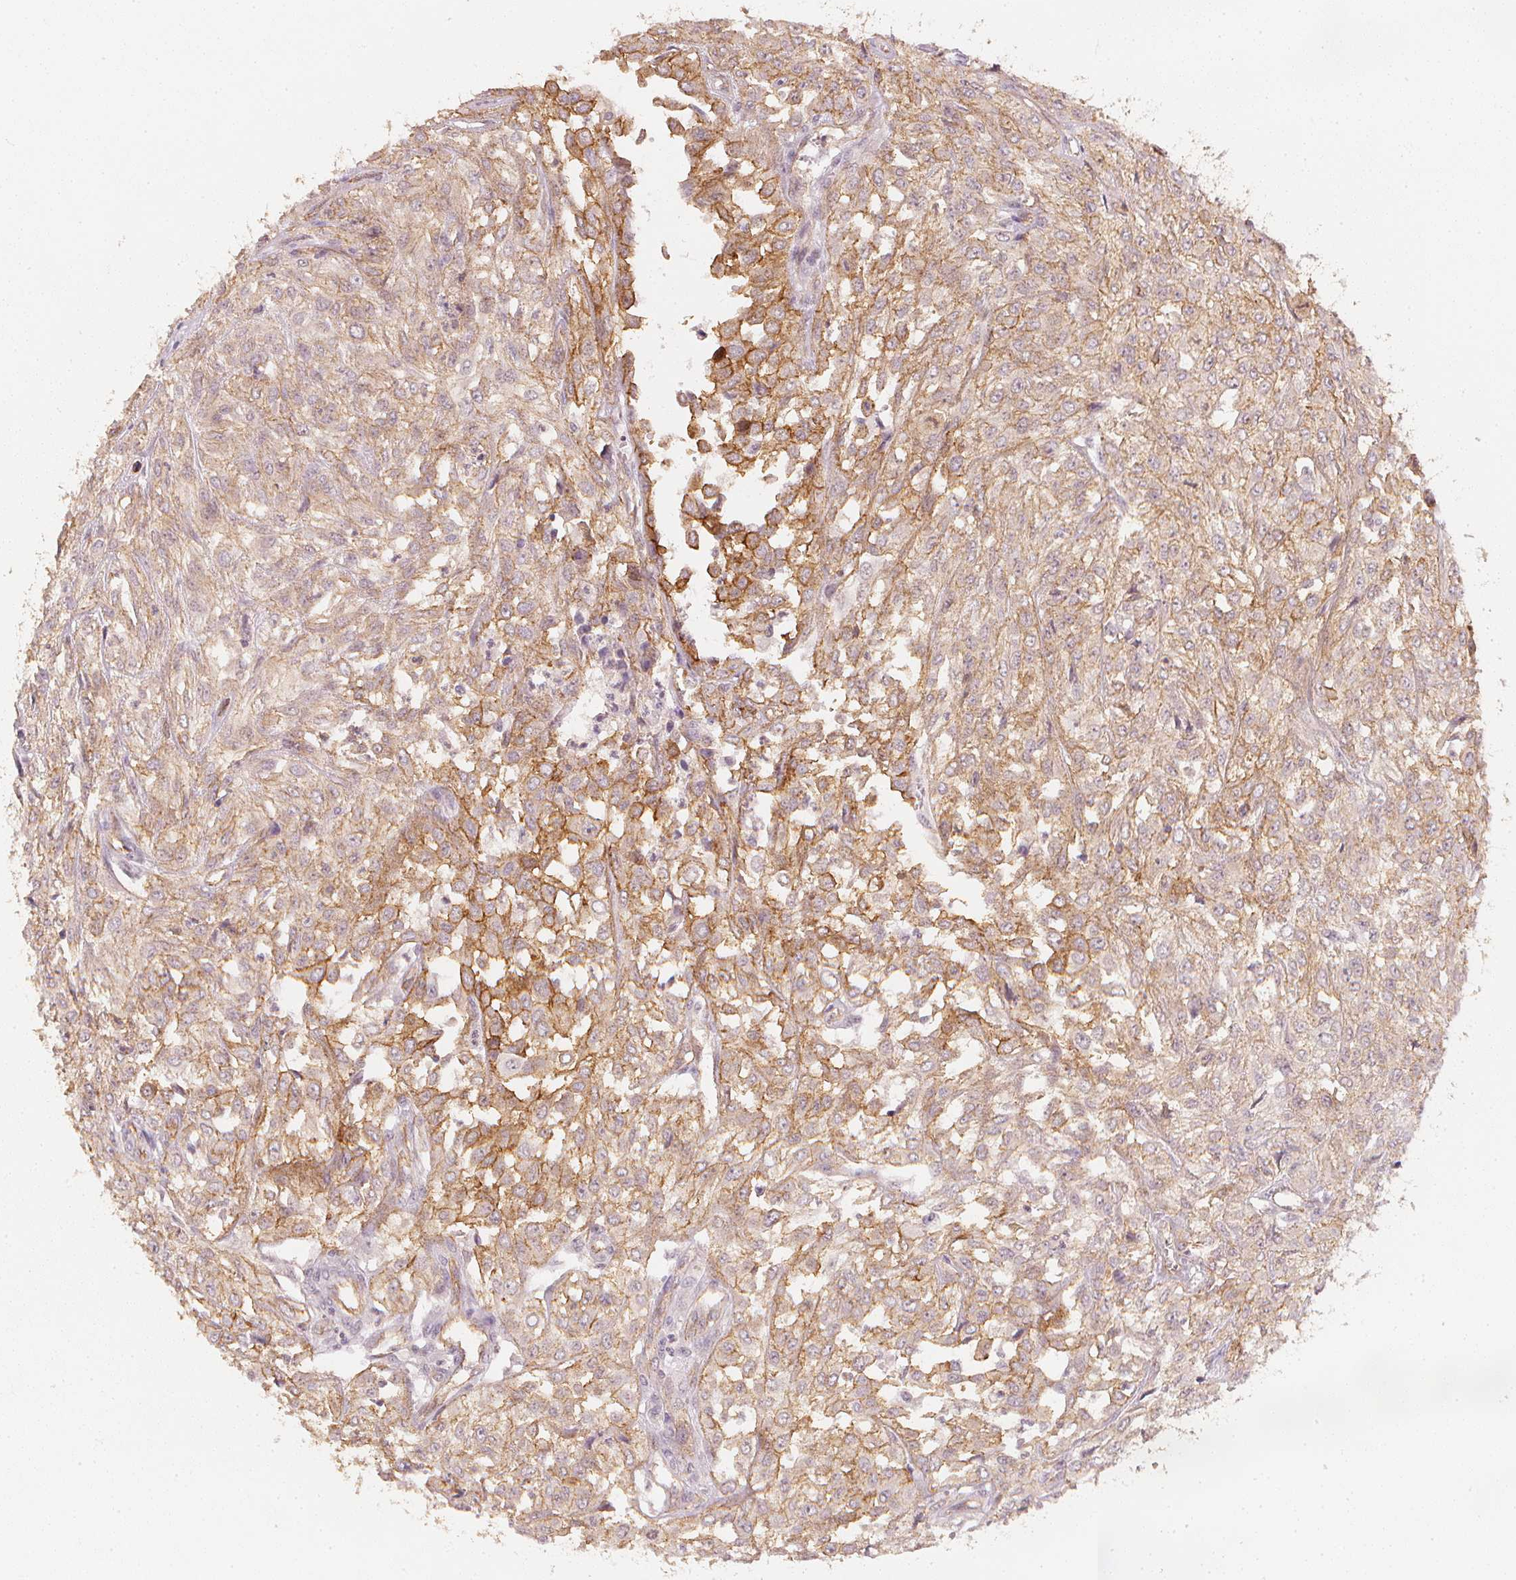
{"staining": {"intensity": "moderate", "quantity": ">75%", "location": "cytoplasmic/membranous"}, "tissue": "urothelial cancer", "cell_type": "Tumor cells", "image_type": "cancer", "snomed": [{"axis": "morphology", "description": "Urothelial carcinoma, High grade"}, {"axis": "topography", "description": "Urinary bladder"}], "caption": "Tumor cells display medium levels of moderate cytoplasmic/membranous expression in approximately >75% of cells in urothelial cancer.", "gene": "CIB1", "patient": {"sex": "male", "age": 67}}